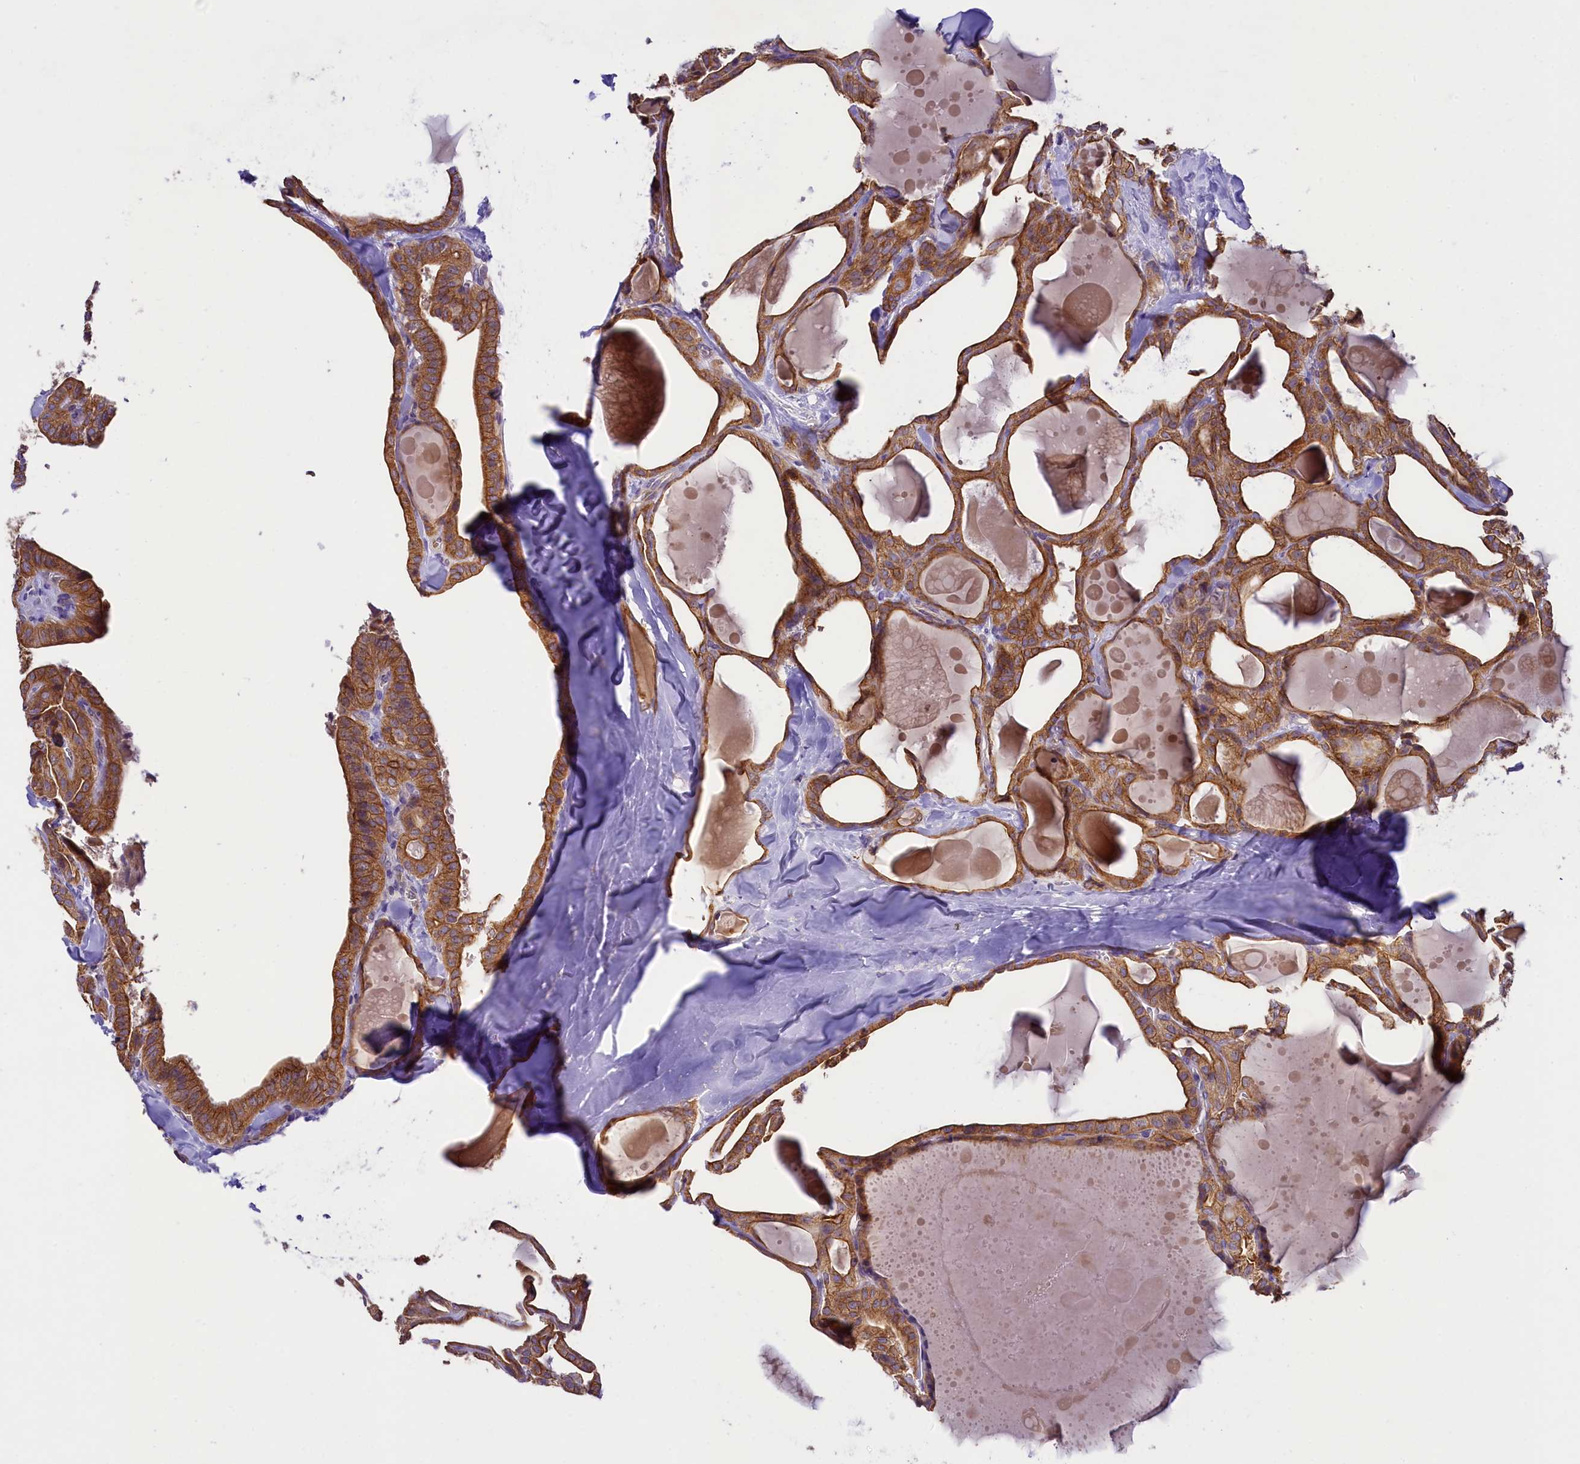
{"staining": {"intensity": "strong", "quantity": ">75%", "location": "cytoplasmic/membranous"}, "tissue": "thyroid cancer", "cell_type": "Tumor cells", "image_type": "cancer", "snomed": [{"axis": "morphology", "description": "Papillary adenocarcinoma, NOS"}, {"axis": "topography", "description": "Thyroid gland"}], "caption": "This histopathology image reveals immunohistochemistry (IHC) staining of thyroid papillary adenocarcinoma, with high strong cytoplasmic/membranous positivity in about >75% of tumor cells.", "gene": "LARP4", "patient": {"sex": "male", "age": 52}}